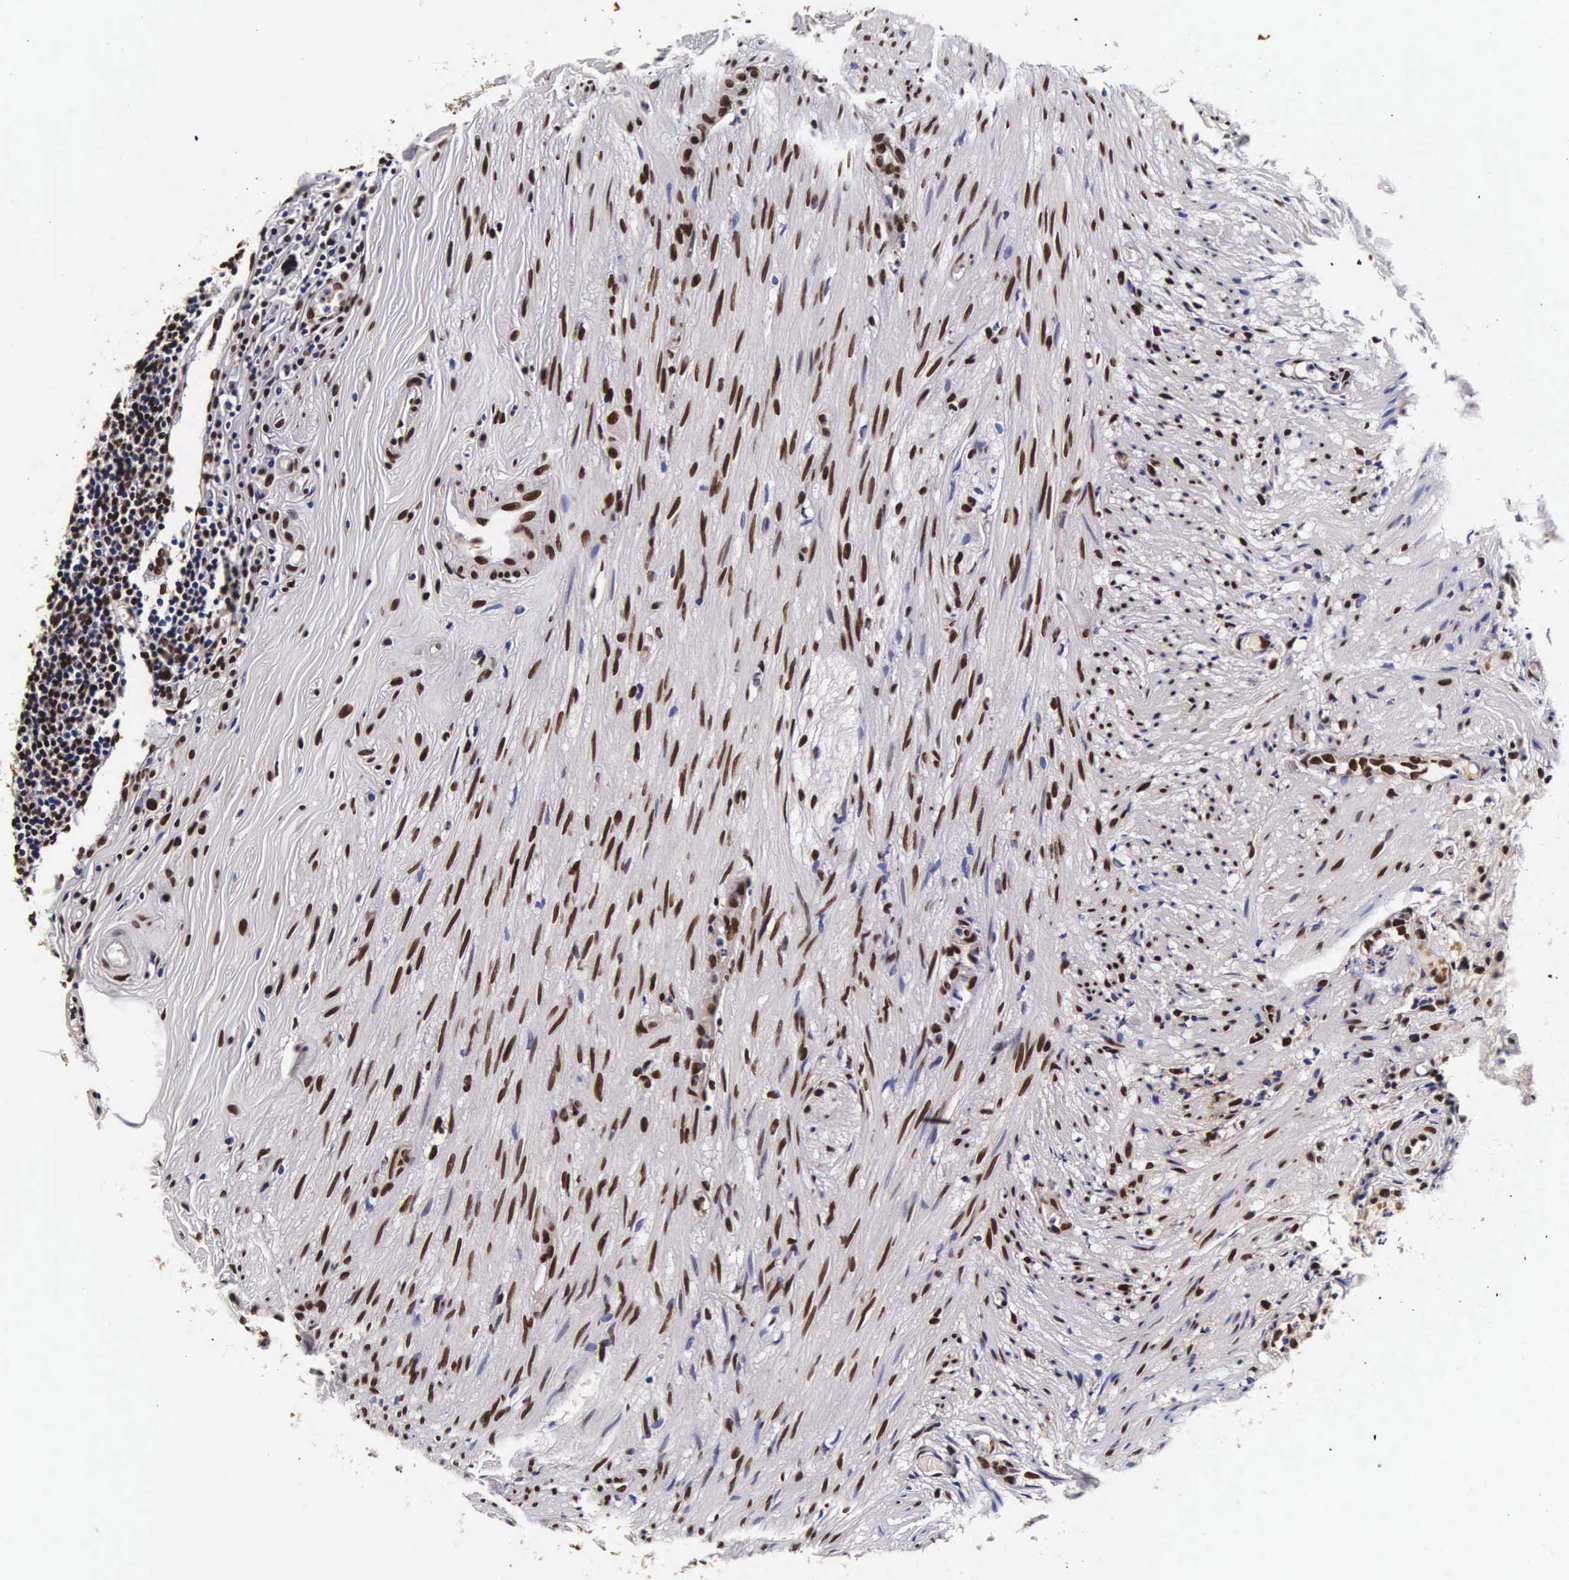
{"staining": {"intensity": "strong", "quantity": ">75%", "location": "nuclear"}, "tissue": "appendix", "cell_type": "Glandular cells", "image_type": "normal", "snomed": [{"axis": "morphology", "description": "Normal tissue, NOS"}, {"axis": "topography", "description": "Appendix"}], "caption": "Immunohistochemistry micrograph of benign appendix: appendix stained using immunohistochemistry (IHC) exhibits high levels of strong protein expression localized specifically in the nuclear of glandular cells, appearing as a nuclear brown color.", "gene": "BCL2L2", "patient": {"sex": "female", "age": 34}}